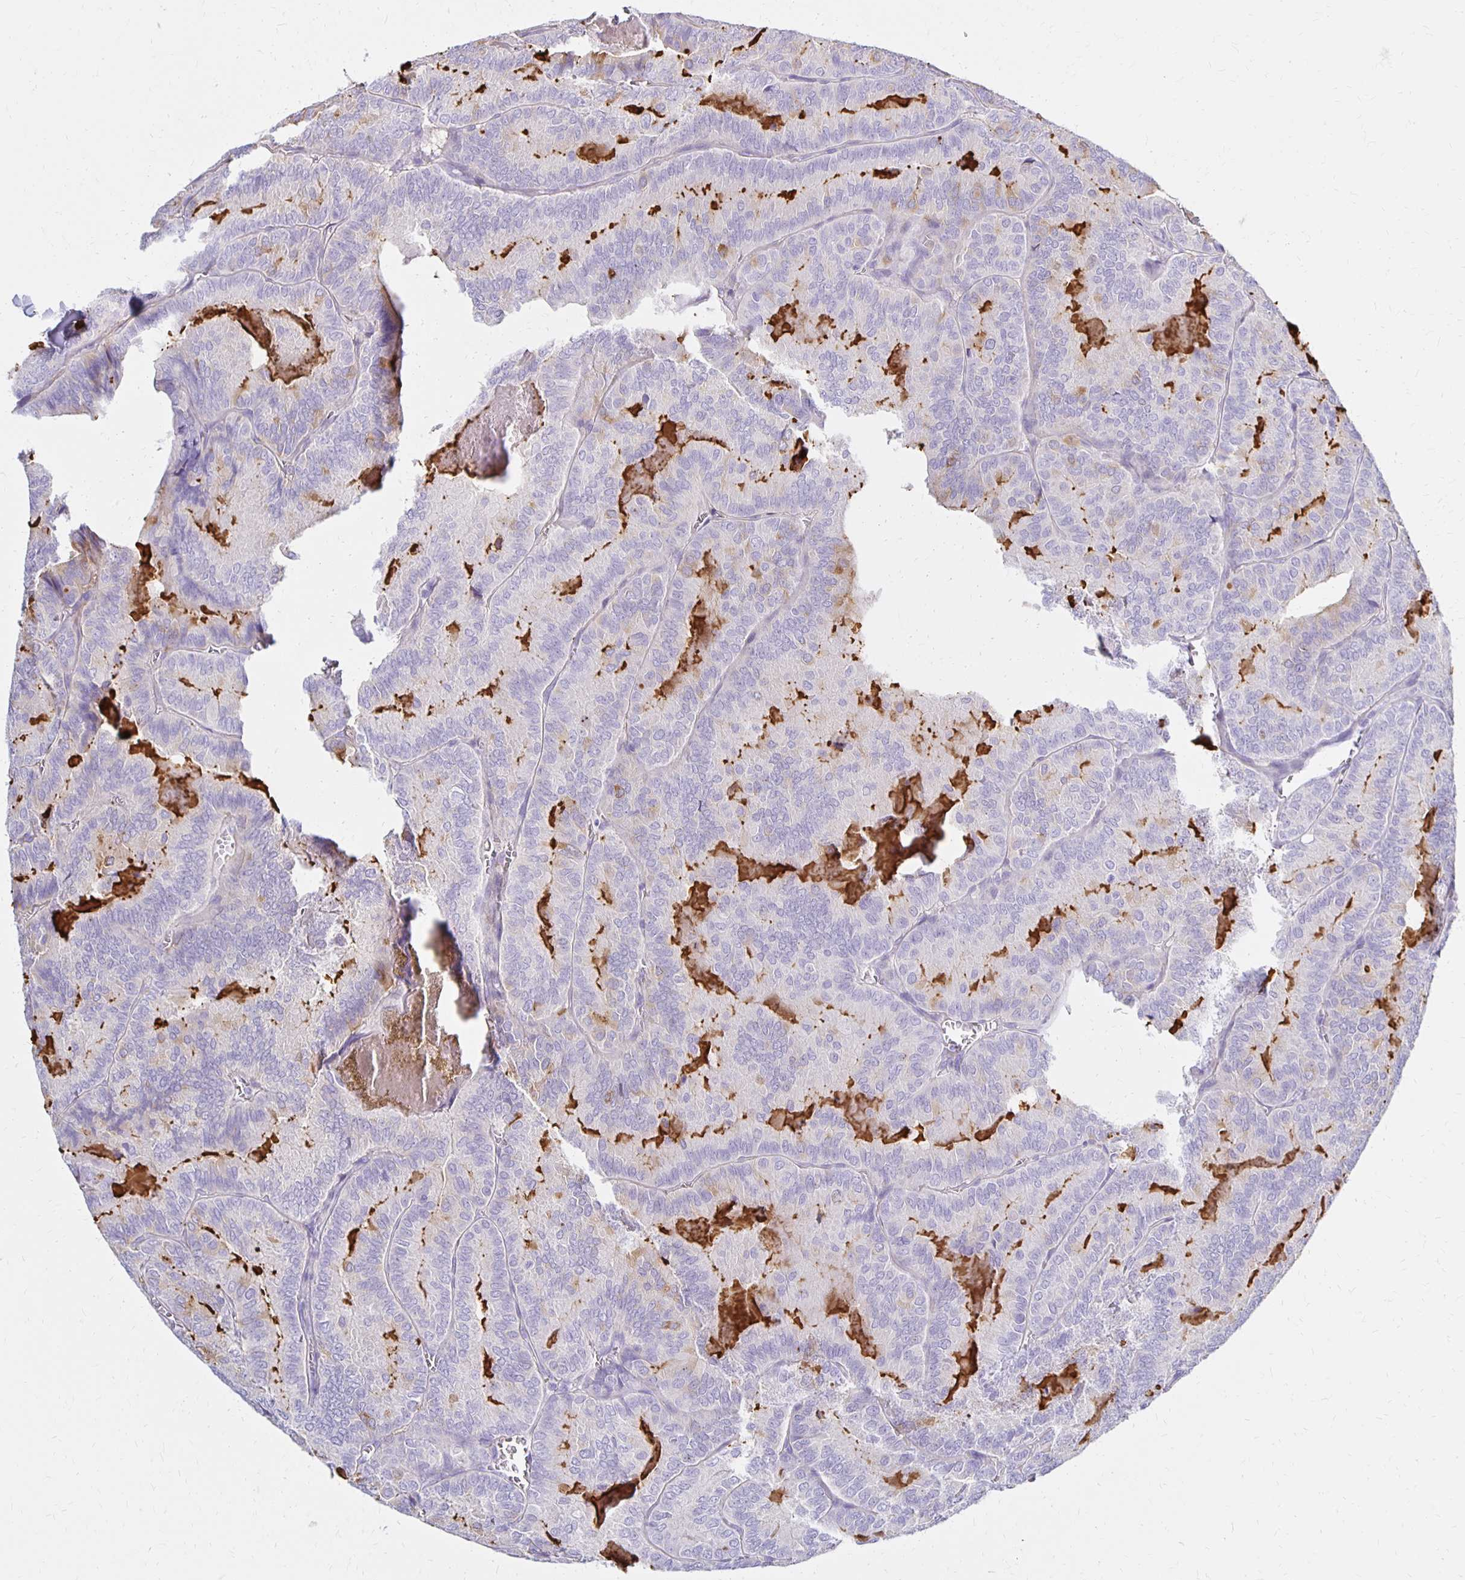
{"staining": {"intensity": "negative", "quantity": "none", "location": "none"}, "tissue": "thyroid cancer", "cell_type": "Tumor cells", "image_type": "cancer", "snomed": [{"axis": "morphology", "description": "Papillary adenocarcinoma, NOS"}, {"axis": "topography", "description": "Thyroid gland"}], "caption": "Immunohistochemistry photomicrograph of neoplastic tissue: human thyroid cancer stained with DAB reveals no significant protein staining in tumor cells.", "gene": "FNTB", "patient": {"sex": "female", "age": 75}}